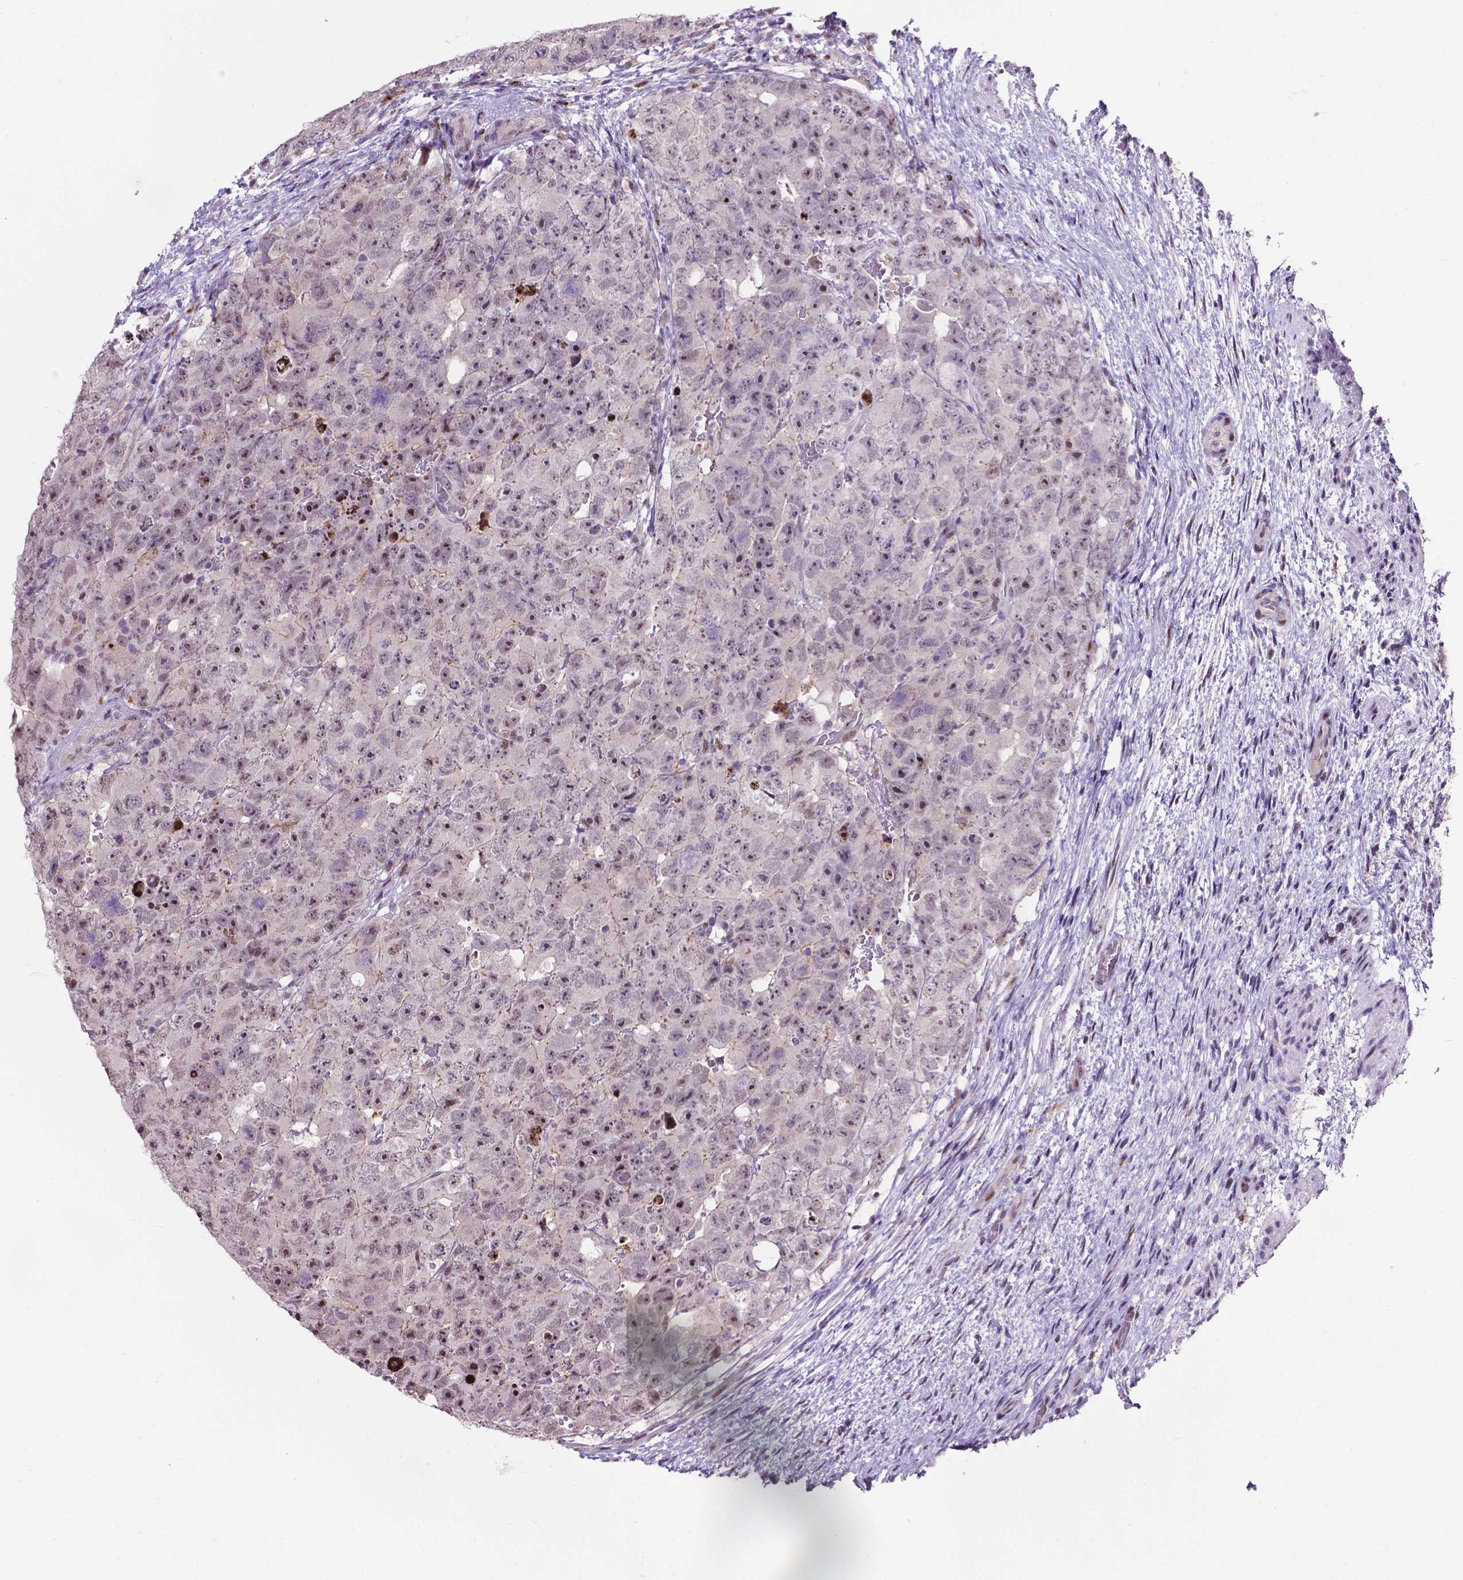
{"staining": {"intensity": "negative", "quantity": "none", "location": "none"}, "tissue": "testis cancer", "cell_type": "Tumor cells", "image_type": "cancer", "snomed": [{"axis": "morphology", "description": "Carcinoma, Embryonal, NOS"}, {"axis": "topography", "description": "Testis"}], "caption": "Tumor cells show no significant positivity in embryonal carcinoma (testis).", "gene": "SMAD3", "patient": {"sex": "male", "age": 24}}